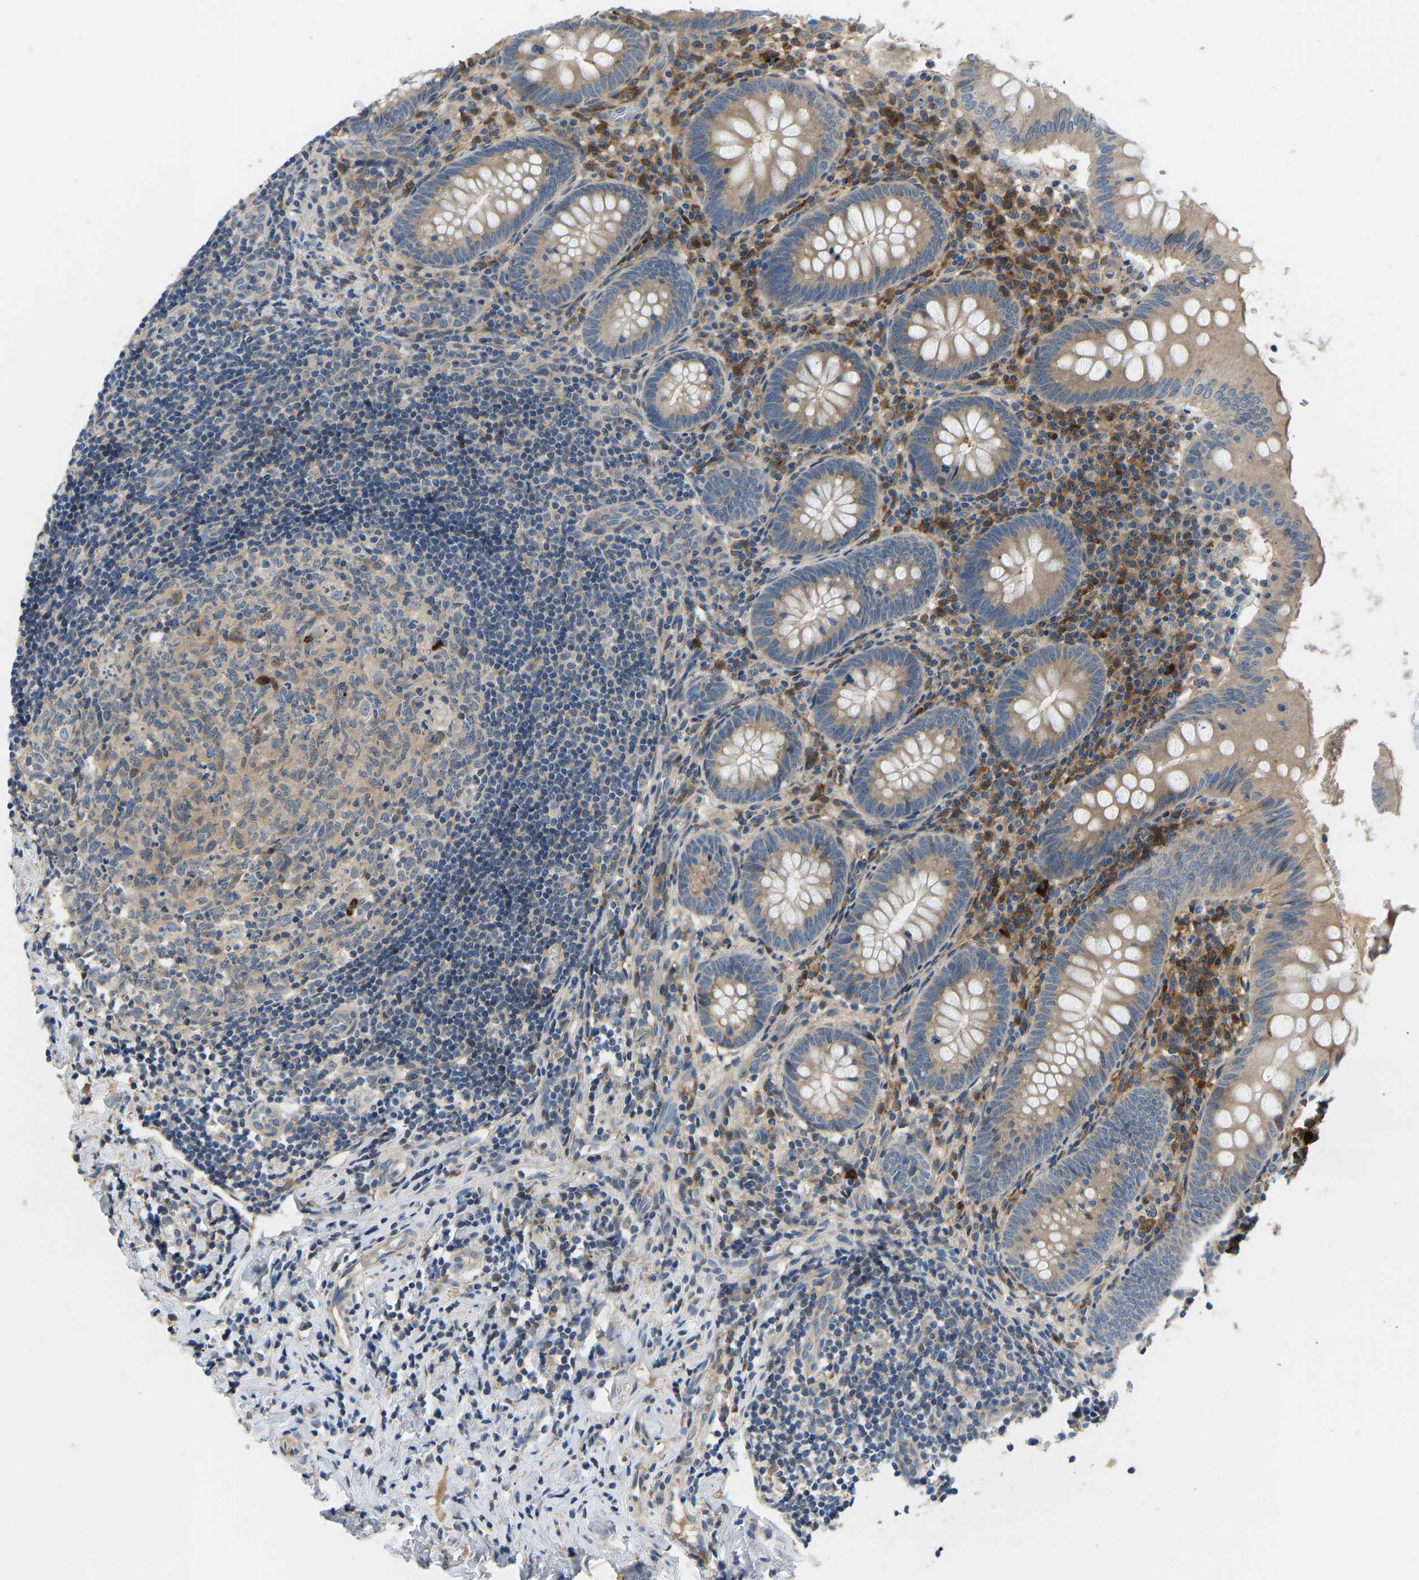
{"staining": {"intensity": "weak", "quantity": ">75%", "location": "cytoplasmic/membranous"}, "tissue": "appendix", "cell_type": "Glandular cells", "image_type": "normal", "snomed": [{"axis": "morphology", "description": "Normal tissue, NOS"}, {"axis": "topography", "description": "Appendix"}], "caption": "A low amount of weak cytoplasmic/membranous expression is appreciated in approximately >75% of glandular cells in benign appendix.", "gene": "RBP1", "patient": {"sex": "male", "age": 8}}